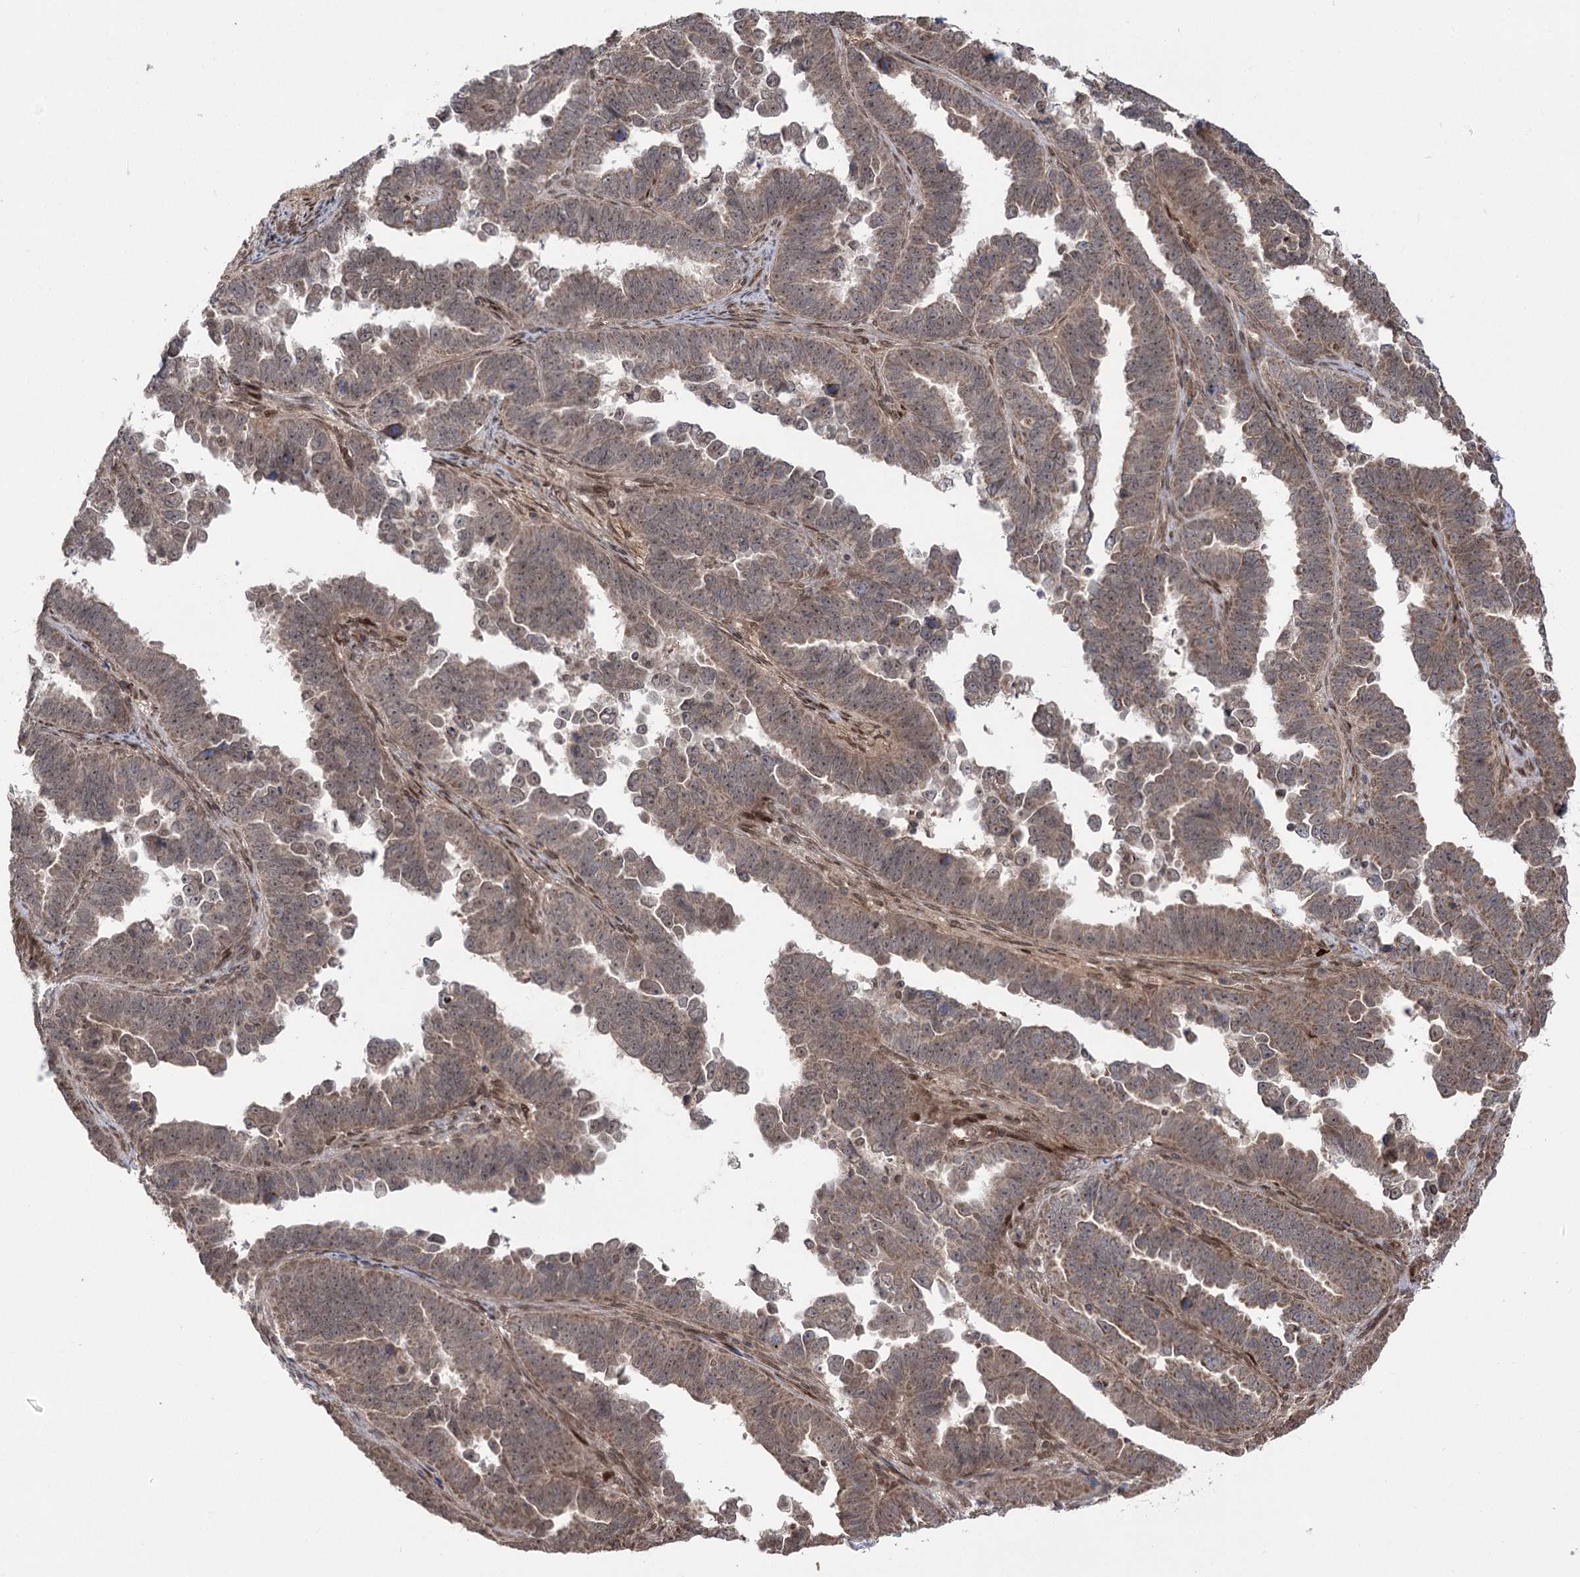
{"staining": {"intensity": "weak", "quantity": "25%-75%", "location": "nuclear"}, "tissue": "endometrial cancer", "cell_type": "Tumor cells", "image_type": "cancer", "snomed": [{"axis": "morphology", "description": "Adenocarcinoma, NOS"}, {"axis": "topography", "description": "Endometrium"}], "caption": "Endometrial cancer (adenocarcinoma) was stained to show a protein in brown. There is low levels of weak nuclear positivity in approximately 25%-75% of tumor cells.", "gene": "TENM2", "patient": {"sex": "female", "age": 75}}